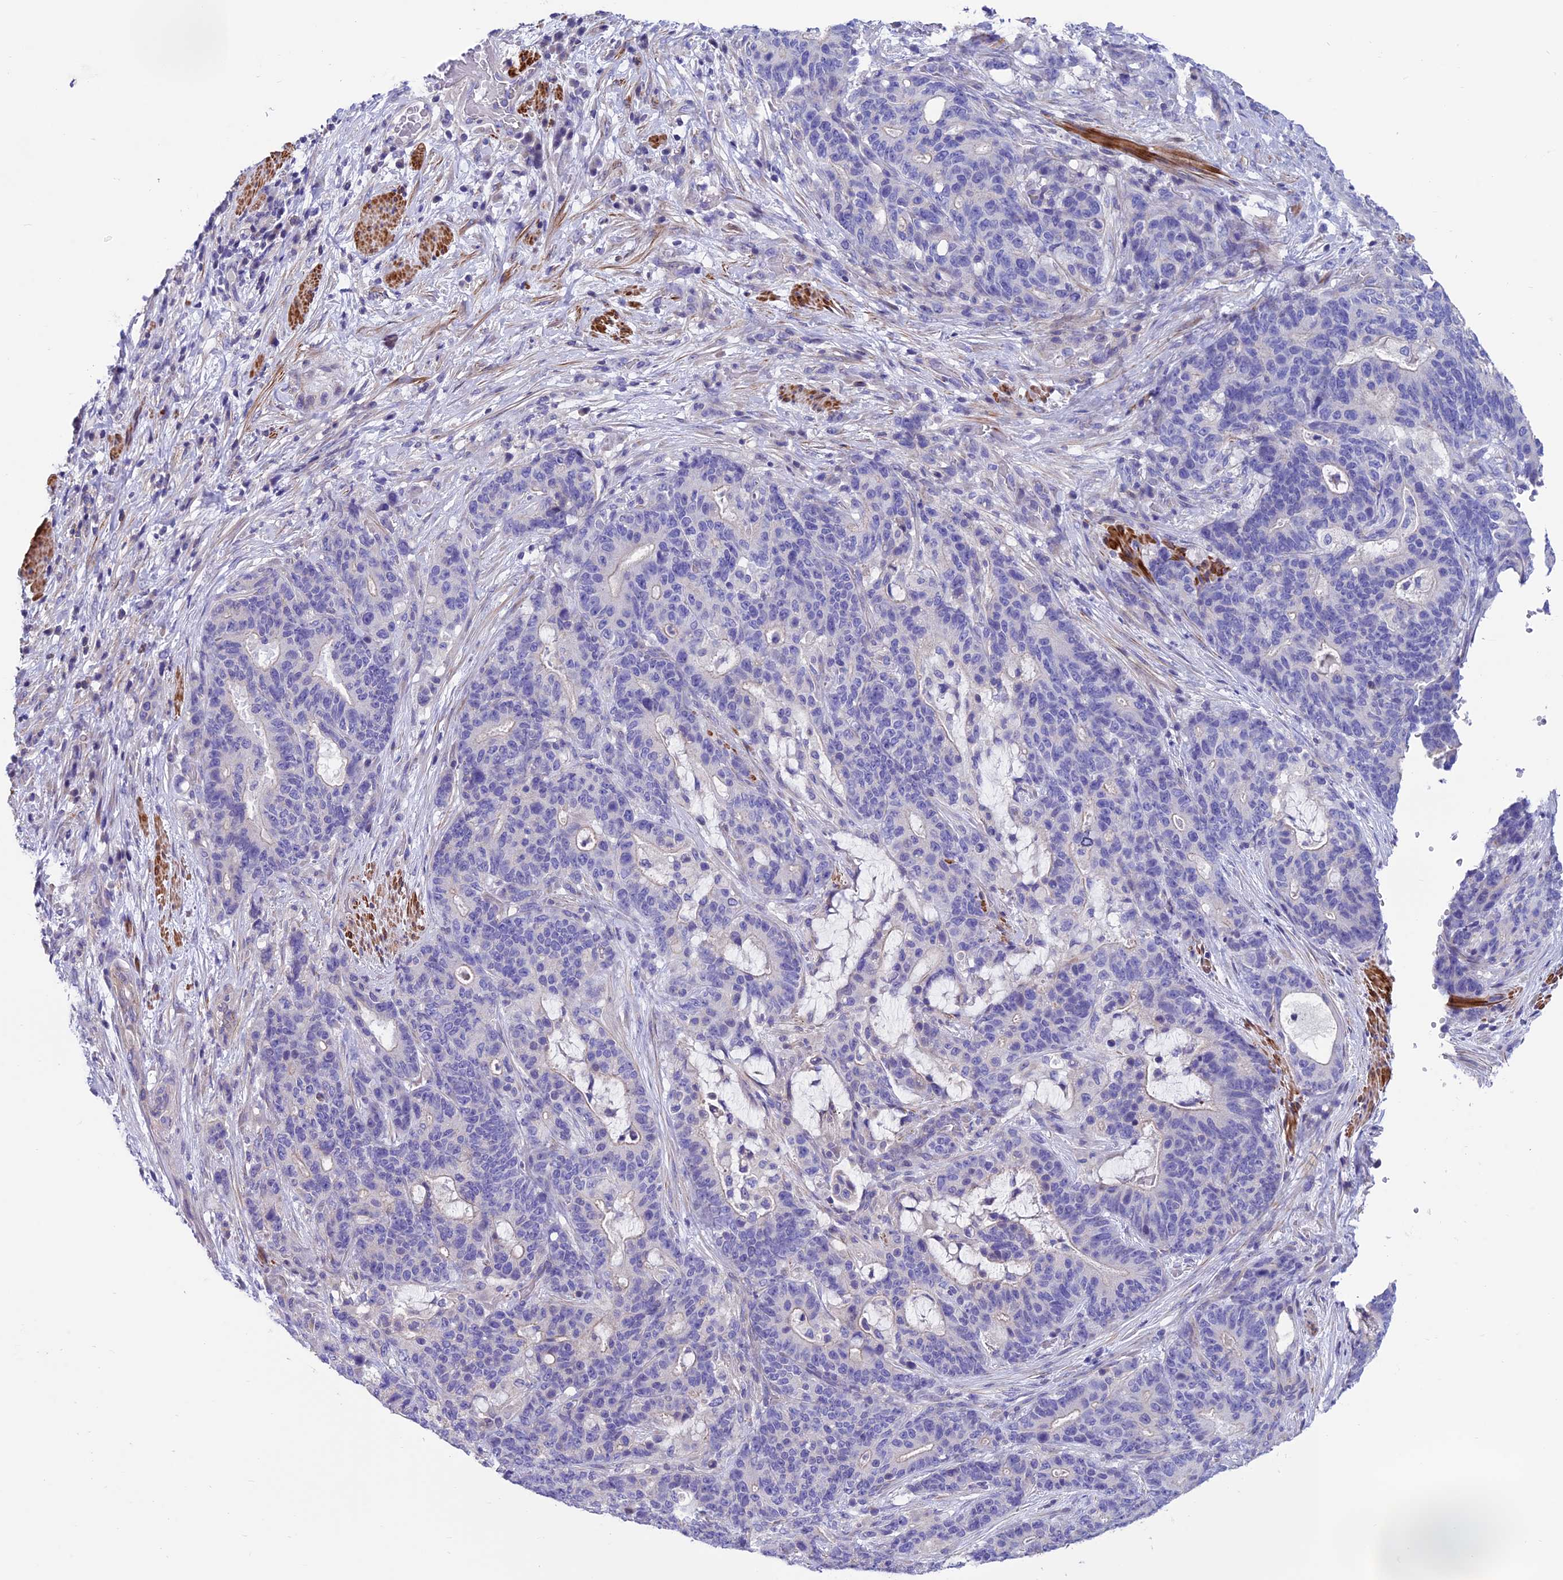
{"staining": {"intensity": "negative", "quantity": "none", "location": "none"}, "tissue": "stomach cancer", "cell_type": "Tumor cells", "image_type": "cancer", "snomed": [{"axis": "morphology", "description": "Normal tissue, NOS"}, {"axis": "morphology", "description": "Adenocarcinoma, NOS"}, {"axis": "topography", "description": "Stomach"}], "caption": "Tumor cells are negative for protein expression in human stomach adenocarcinoma.", "gene": "FAM178B", "patient": {"sex": "female", "age": 64}}